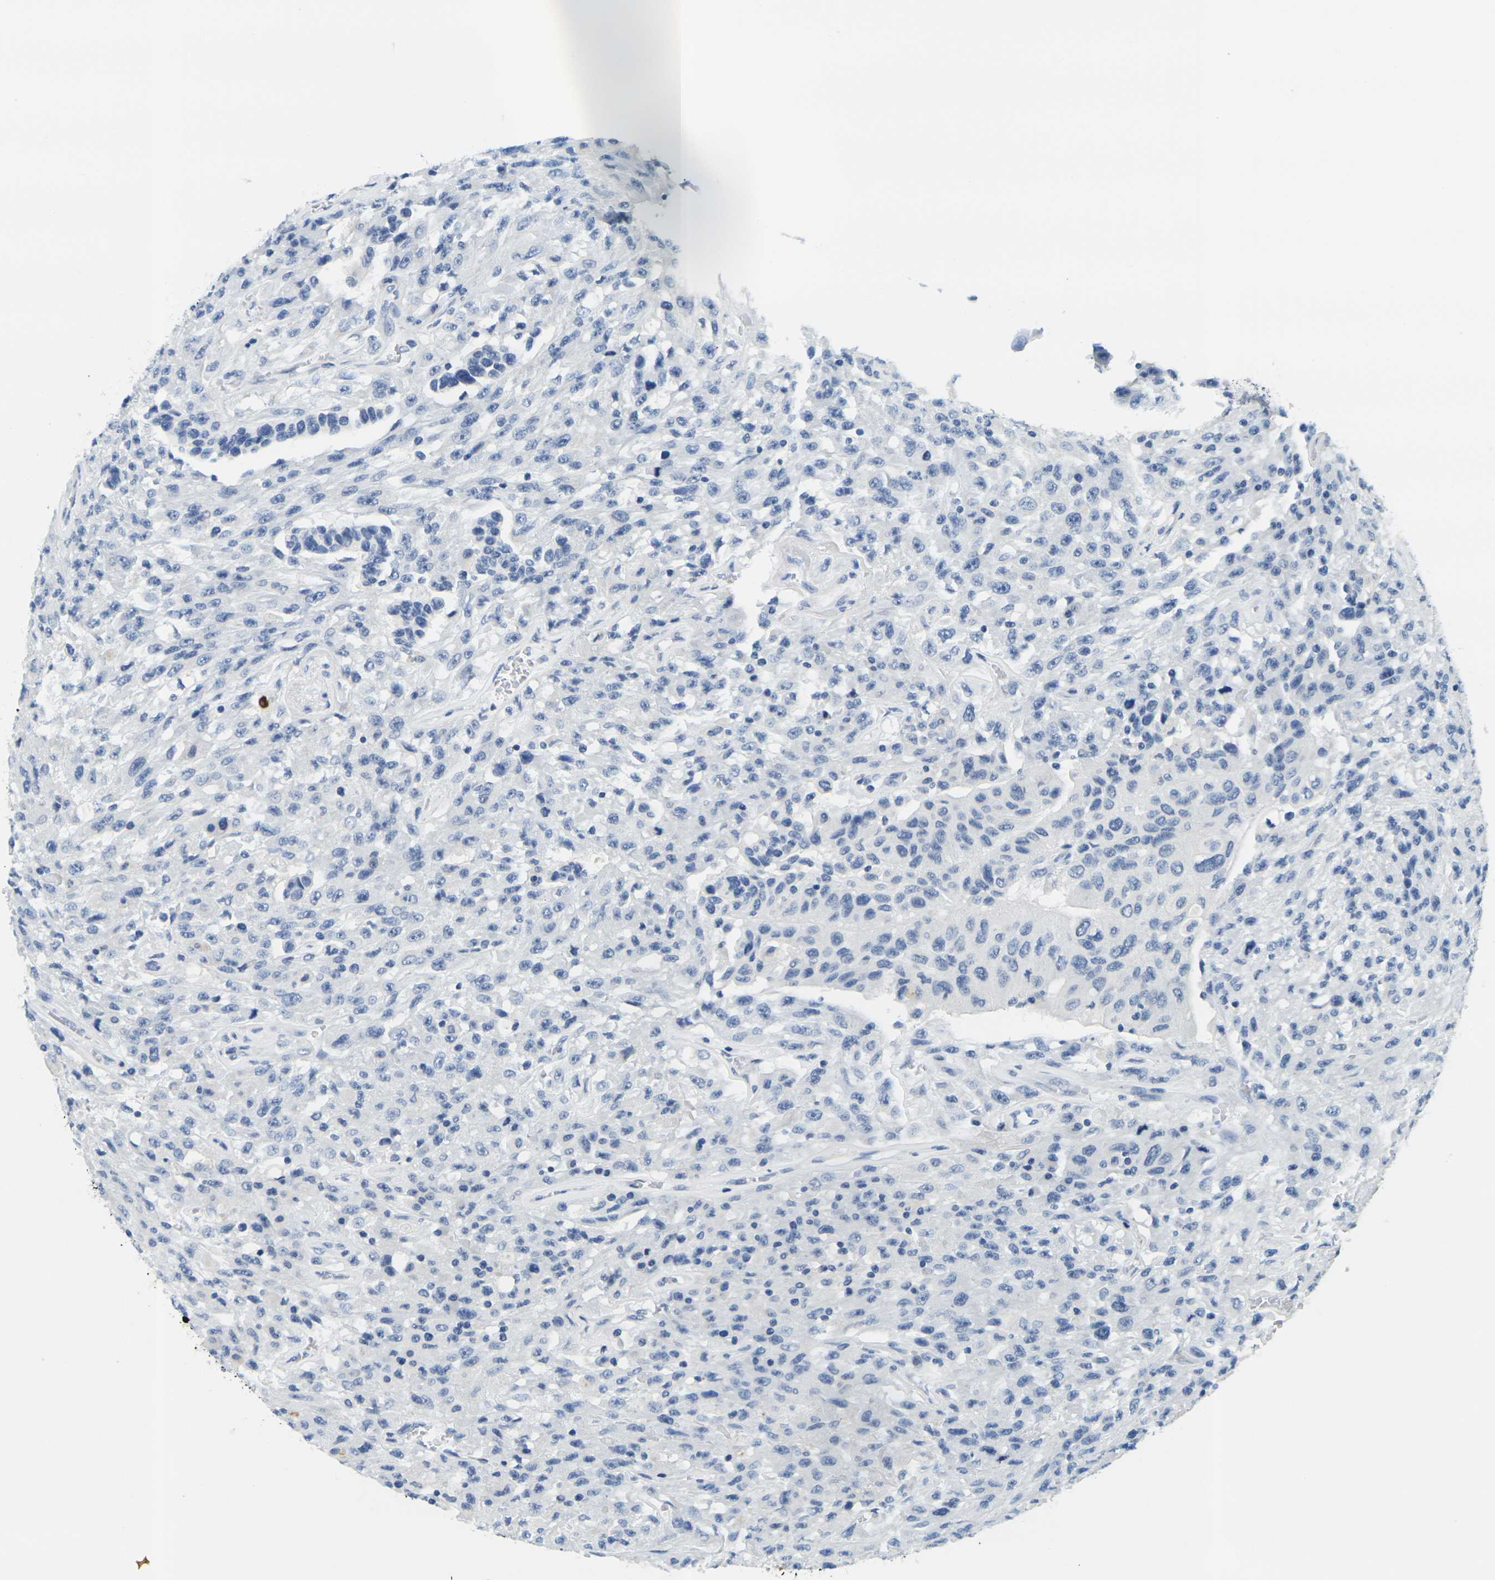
{"staining": {"intensity": "negative", "quantity": "none", "location": "none"}, "tissue": "urothelial cancer", "cell_type": "Tumor cells", "image_type": "cancer", "snomed": [{"axis": "morphology", "description": "Urothelial carcinoma, High grade"}, {"axis": "topography", "description": "Urinary bladder"}], "caption": "Immunohistochemistry (IHC) photomicrograph of neoplastic tissue: urothelial cancer stained with DAB (3,3'-diaminobenzidine) displays no significant protein positivity in tumor cells.", "gene": "GPR15", "patient": {"sex": "male", "age": 66}}